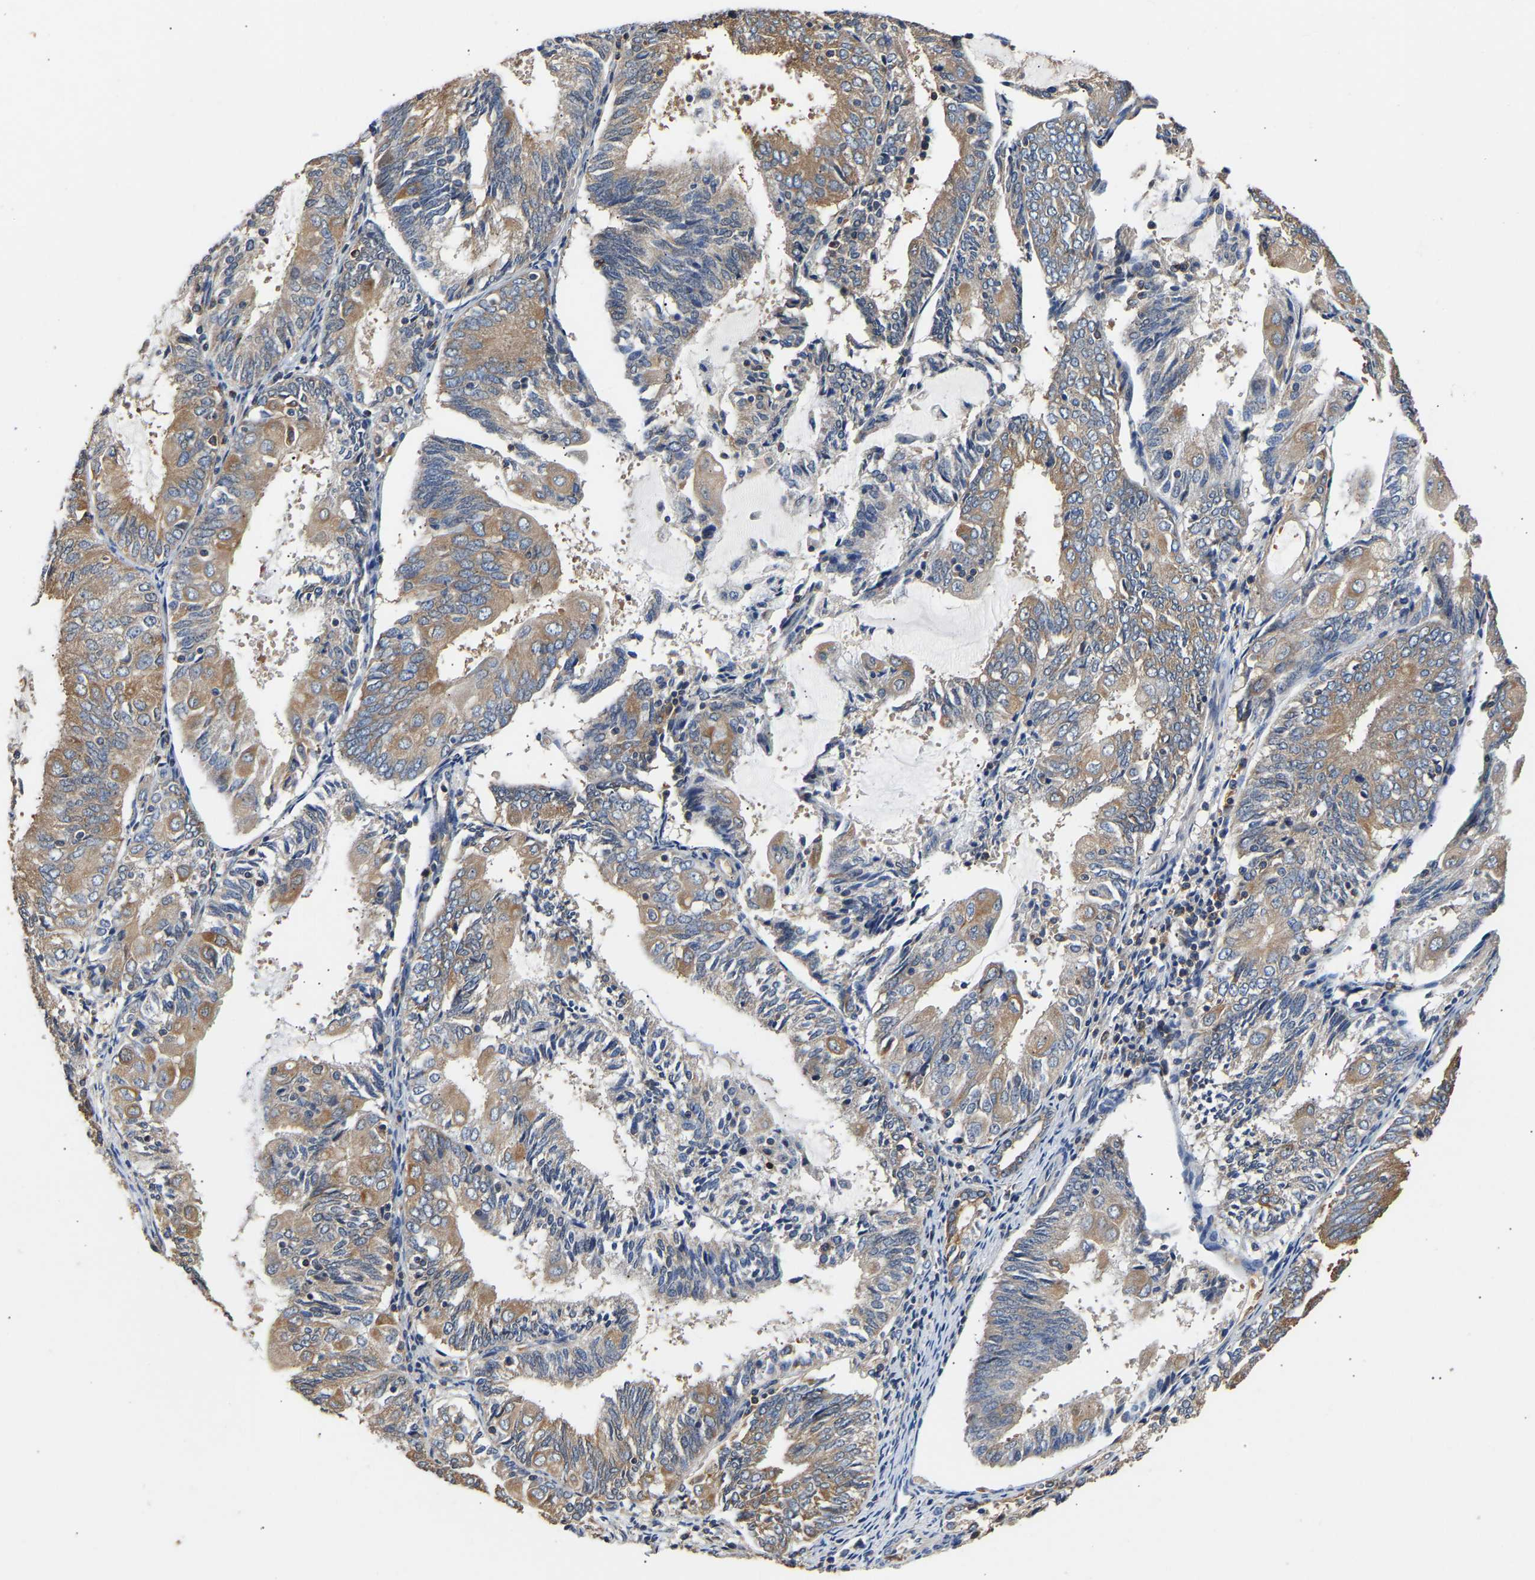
{"staining": {"intensity": "weak", "quantity": ">75%", "location": "cytoplasmic/membranous"}, "tissue": "endometrial cancer", "cell_type": "Tumor cells", "image_type": "cancer", "snomed": [{"axis": "morphology", "description": "Adenocarcinoma, NOS"}, {"axis": "topography", "description": "Endometrium"}], "caption": "Human endometrial cancer (adenocarcinoma) stained for a protein (brown) reveals weak cytoplasmic/membranous positive positivity in approximately >75% of tumor cells.", "gene": "LRBA", "patient": {"sex": "female", "age": 81}}